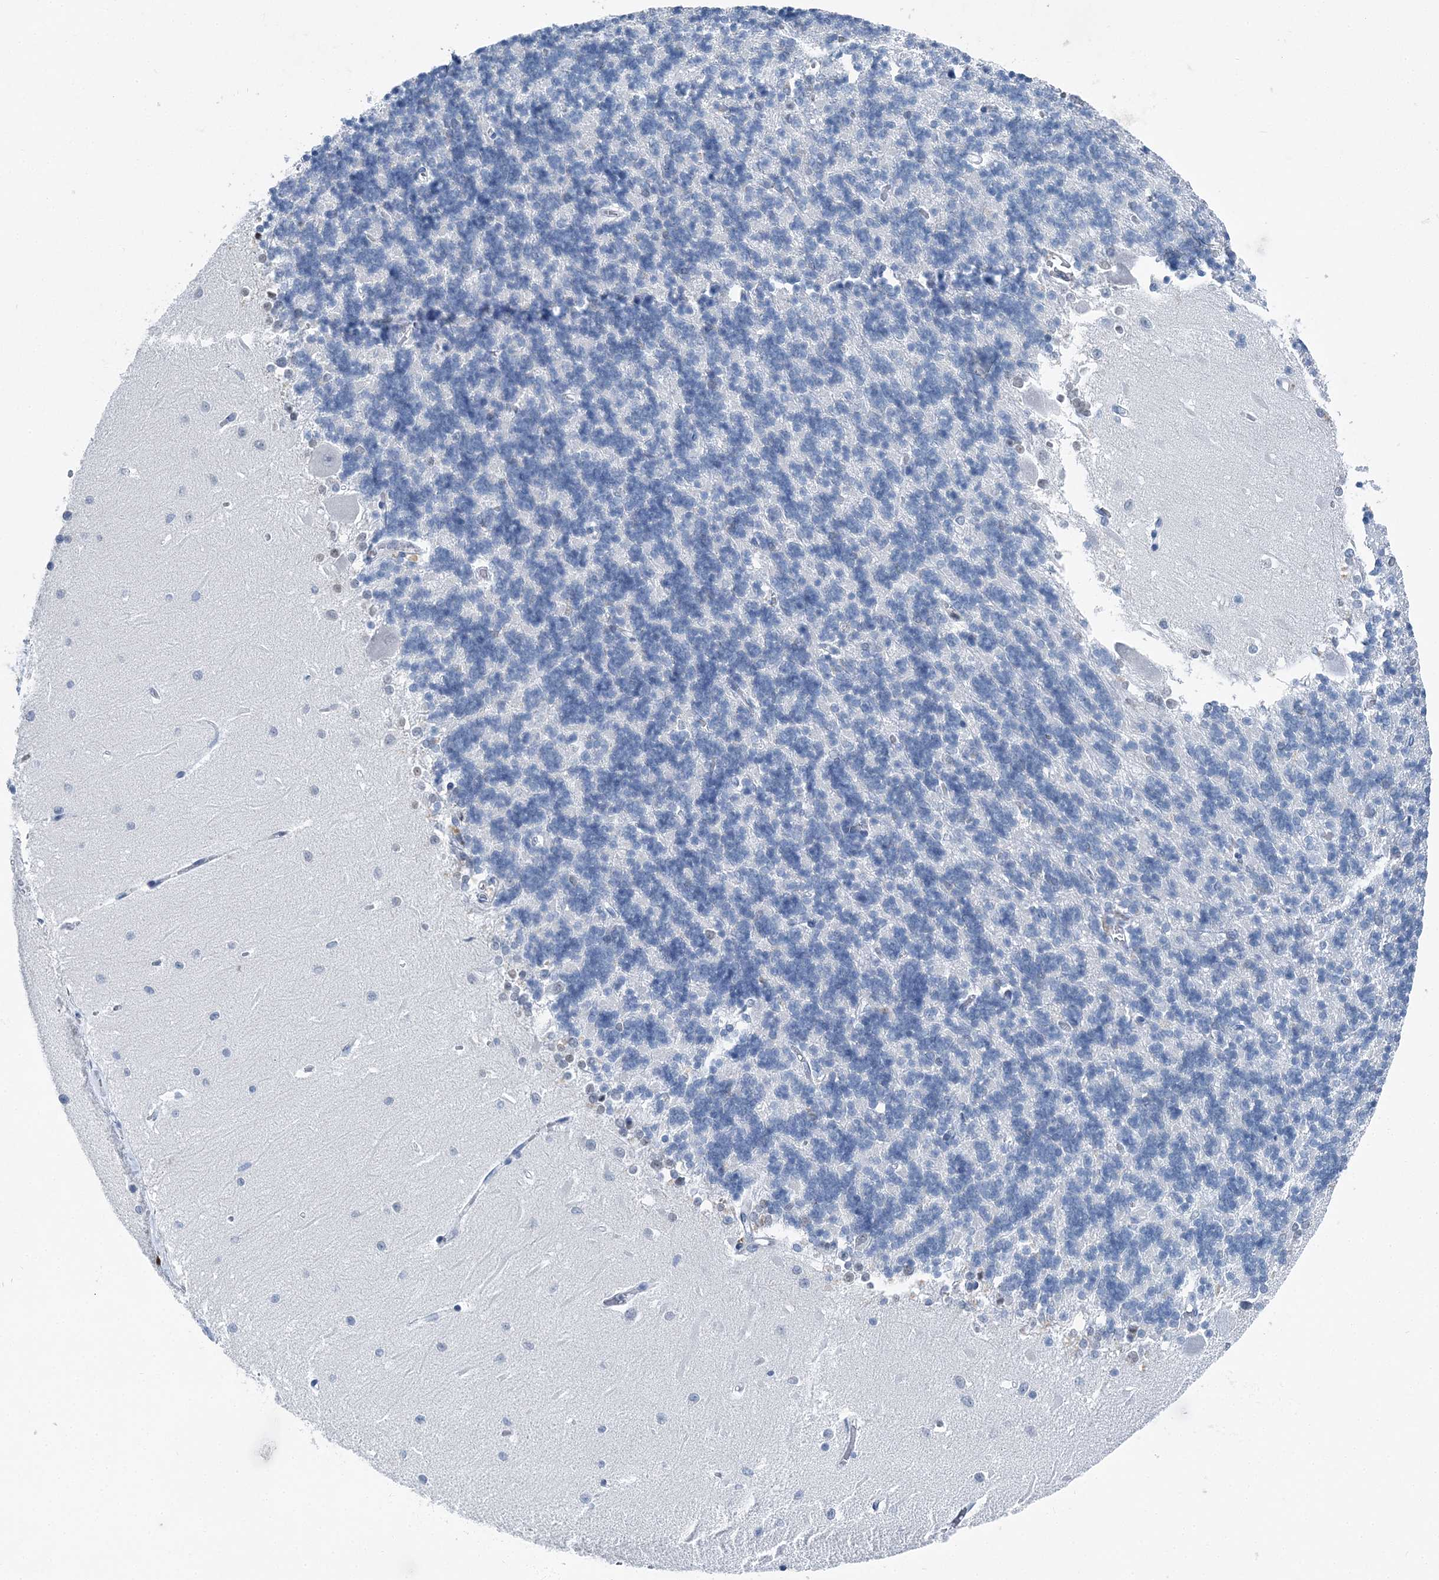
{"staining": {"intensity": "negative", "quantity": "none", "location": "none"}, "tissue": "cerebellum", "cell_type": "Cells in granular layer", "image_type": "normal", "snomed": [{"axis": "morphology", "description": "Normal tissue, NOS"}, {"axis": "topography", "description": "Cerebellum"}], "caption": "Immunohistochemical staining of normal cerebellum reveals no significant positivity in cells in granular layer. (DAB immunohistochemistry (IHC) with hematoxylin counter stain).", "gene": "HAT1", "patient": {"sex": "male", "age": 37}}